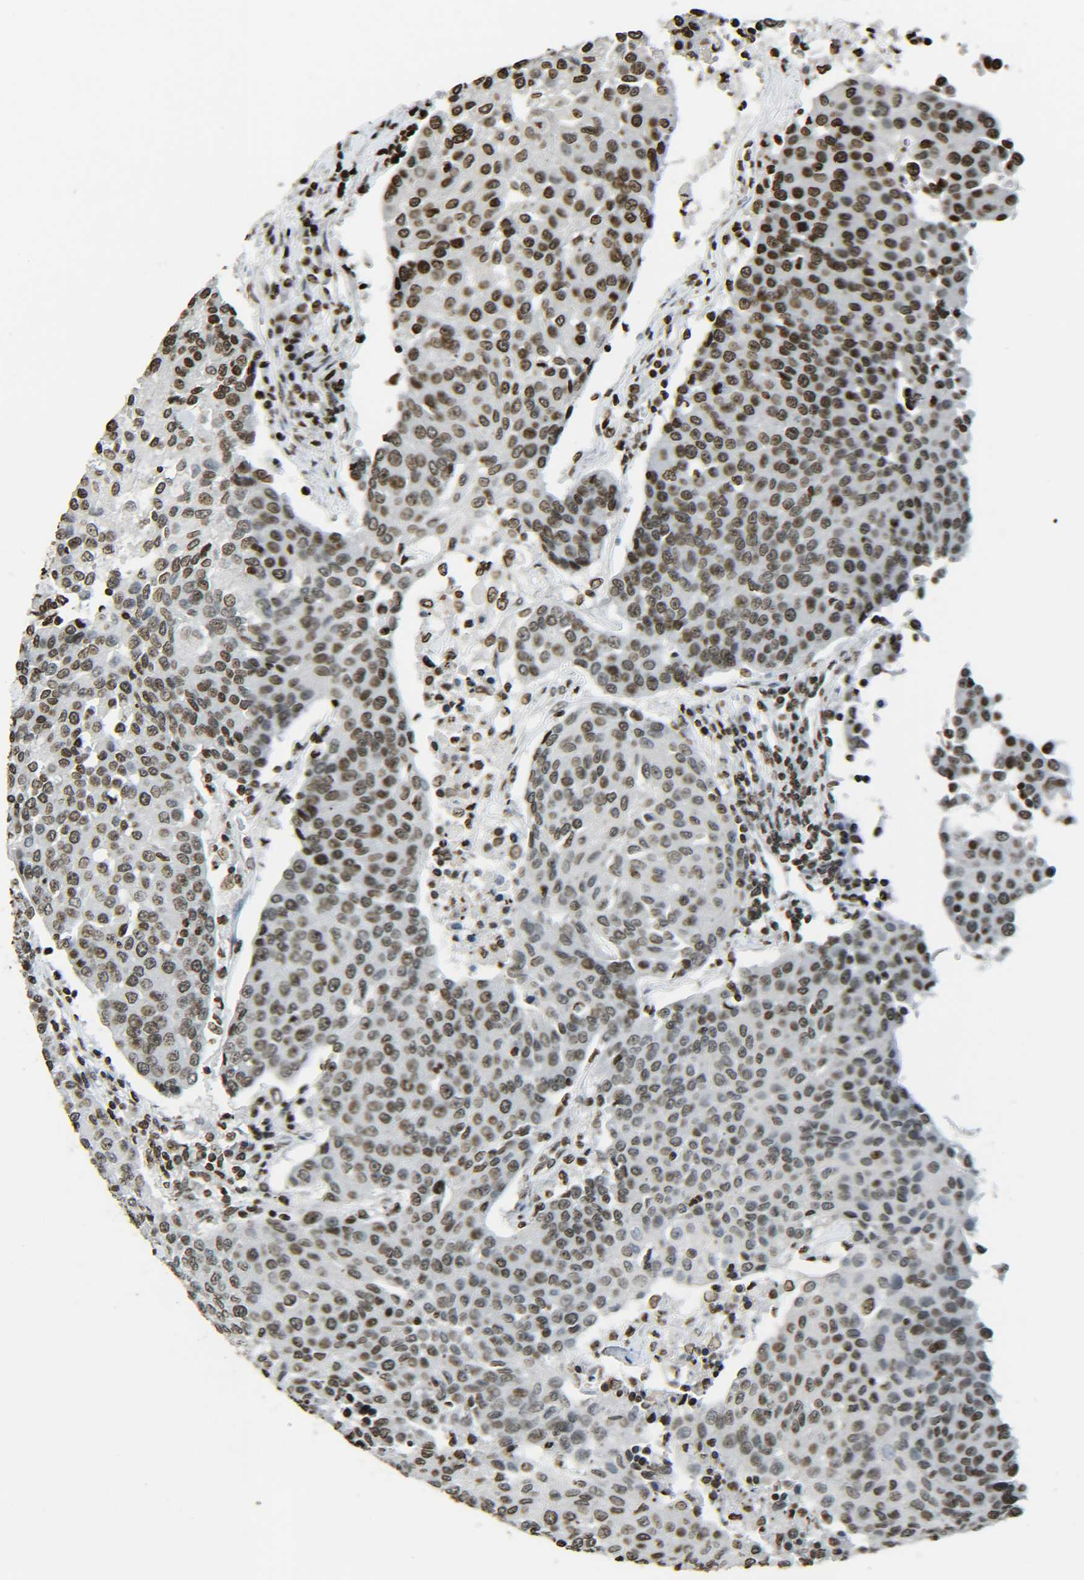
{"staining": {"intensity": "moderate", "quantity": ">75%", "location": "nuclear"}, "tissue": "urothelial cancer", "cell_type": "Tumor cells", "image_type": "cancer", "snomed": [{"axis": "morphology", "description": "Urothelial carcinoma, High grade"}, {"axis": "topography", "description": "Urinary bladder"}], "caption": "Tumor cells demonstrate medium levels of moderate nuclear staining in approximately >75% of cells in urothelial cancer.", "gene": "H4C16", "patient": {"sex": "female", "age": 85}}